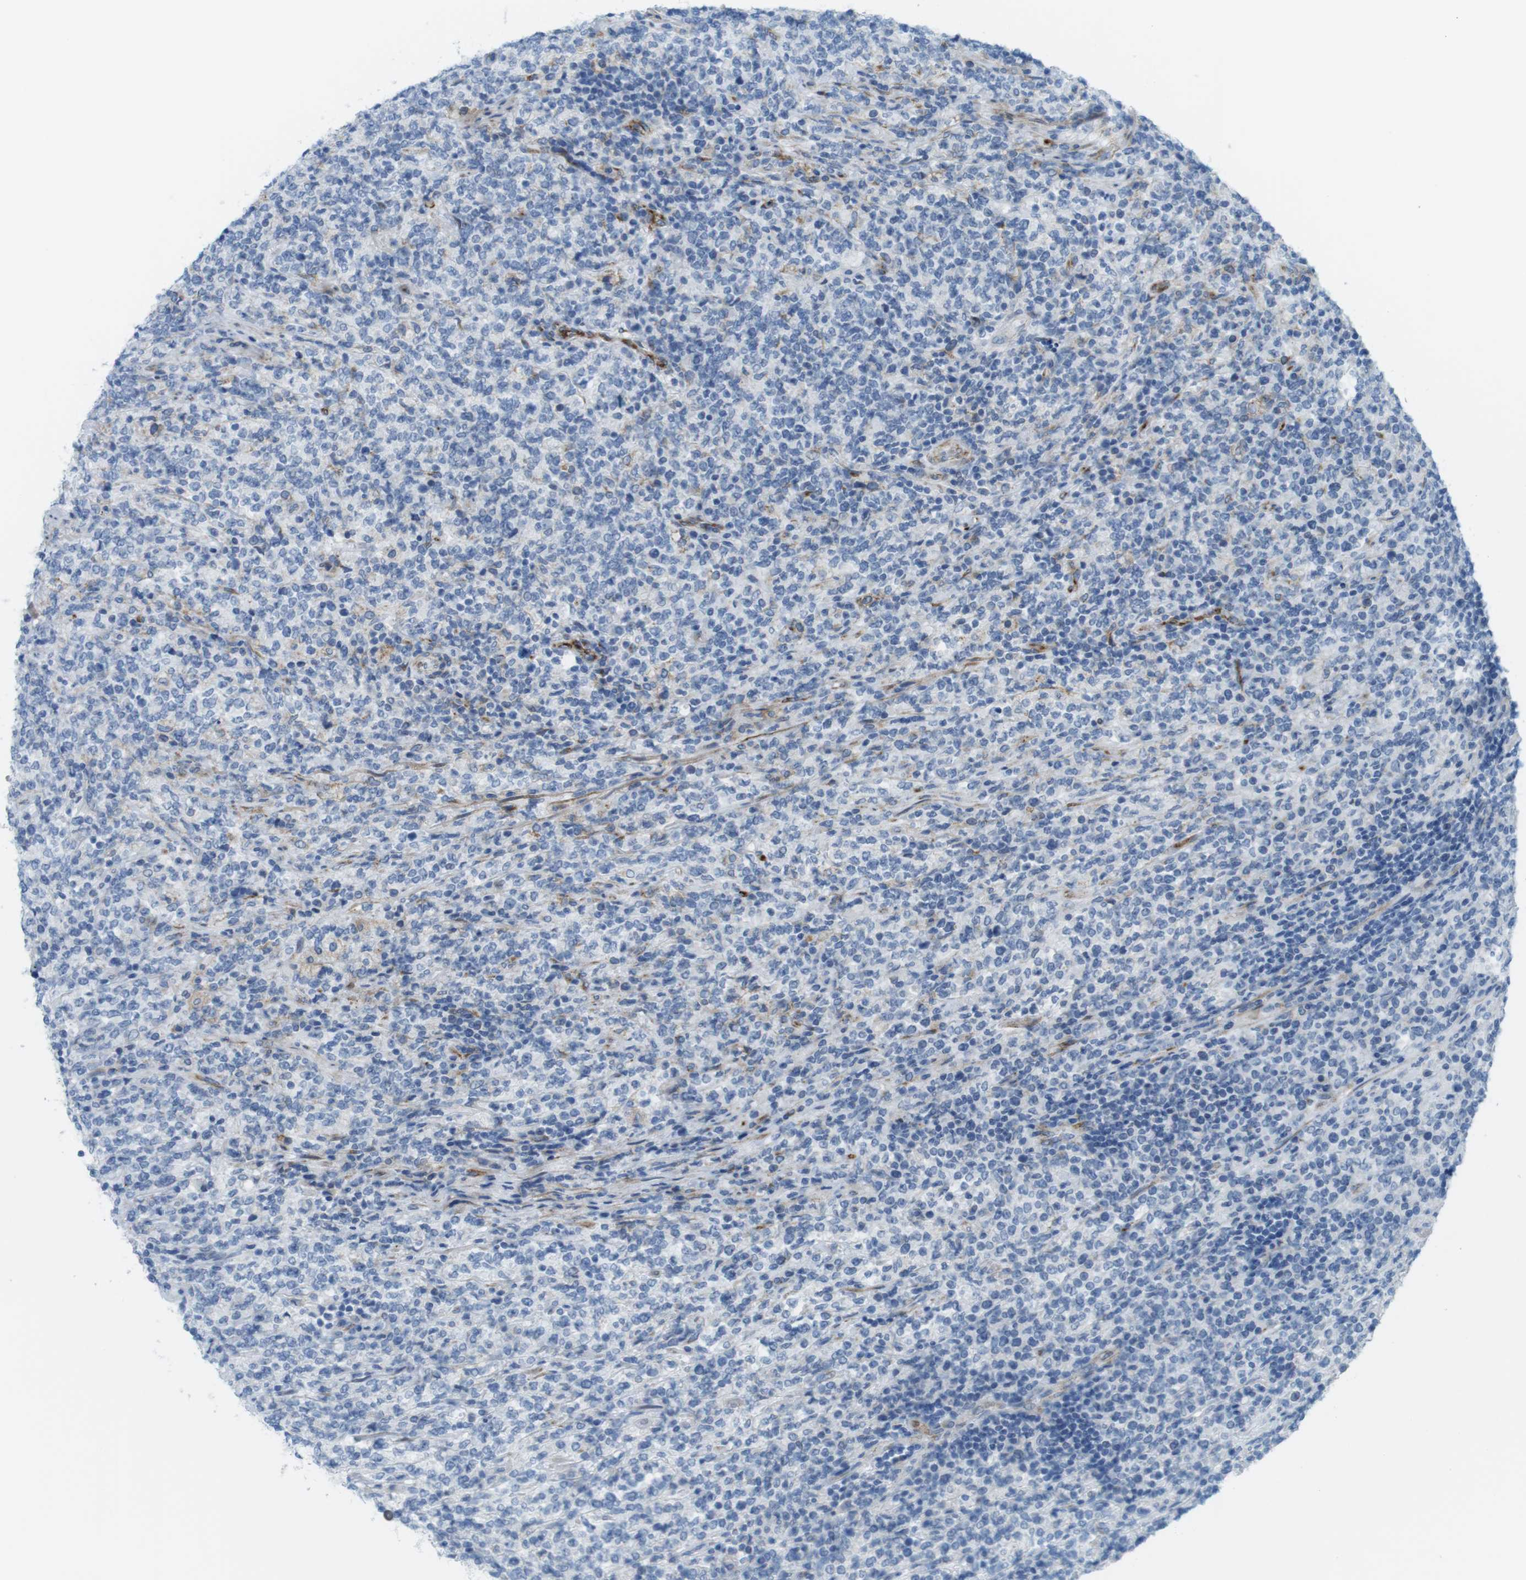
{"staining": {"intensity": "negative", "quantity": "none", "location": "none"}, "tissue": "lymphoma", "cell_type": "Tumor cells", "image_type": "cancer", "snomed": [{"axis": "morphology", "description": "Malignant lymphoma, non-Hodgkin's type, High grade"}, {"axis": "topography", "description": "Soft tissue"}], "caption": "Immunohistochemistry of human malignant lymphoma, non-Hodgkin's type (high-grade) shows no expression in tumor cells.", "gene": "MYH9", "patient": {"sex": "male", "age": 18}}